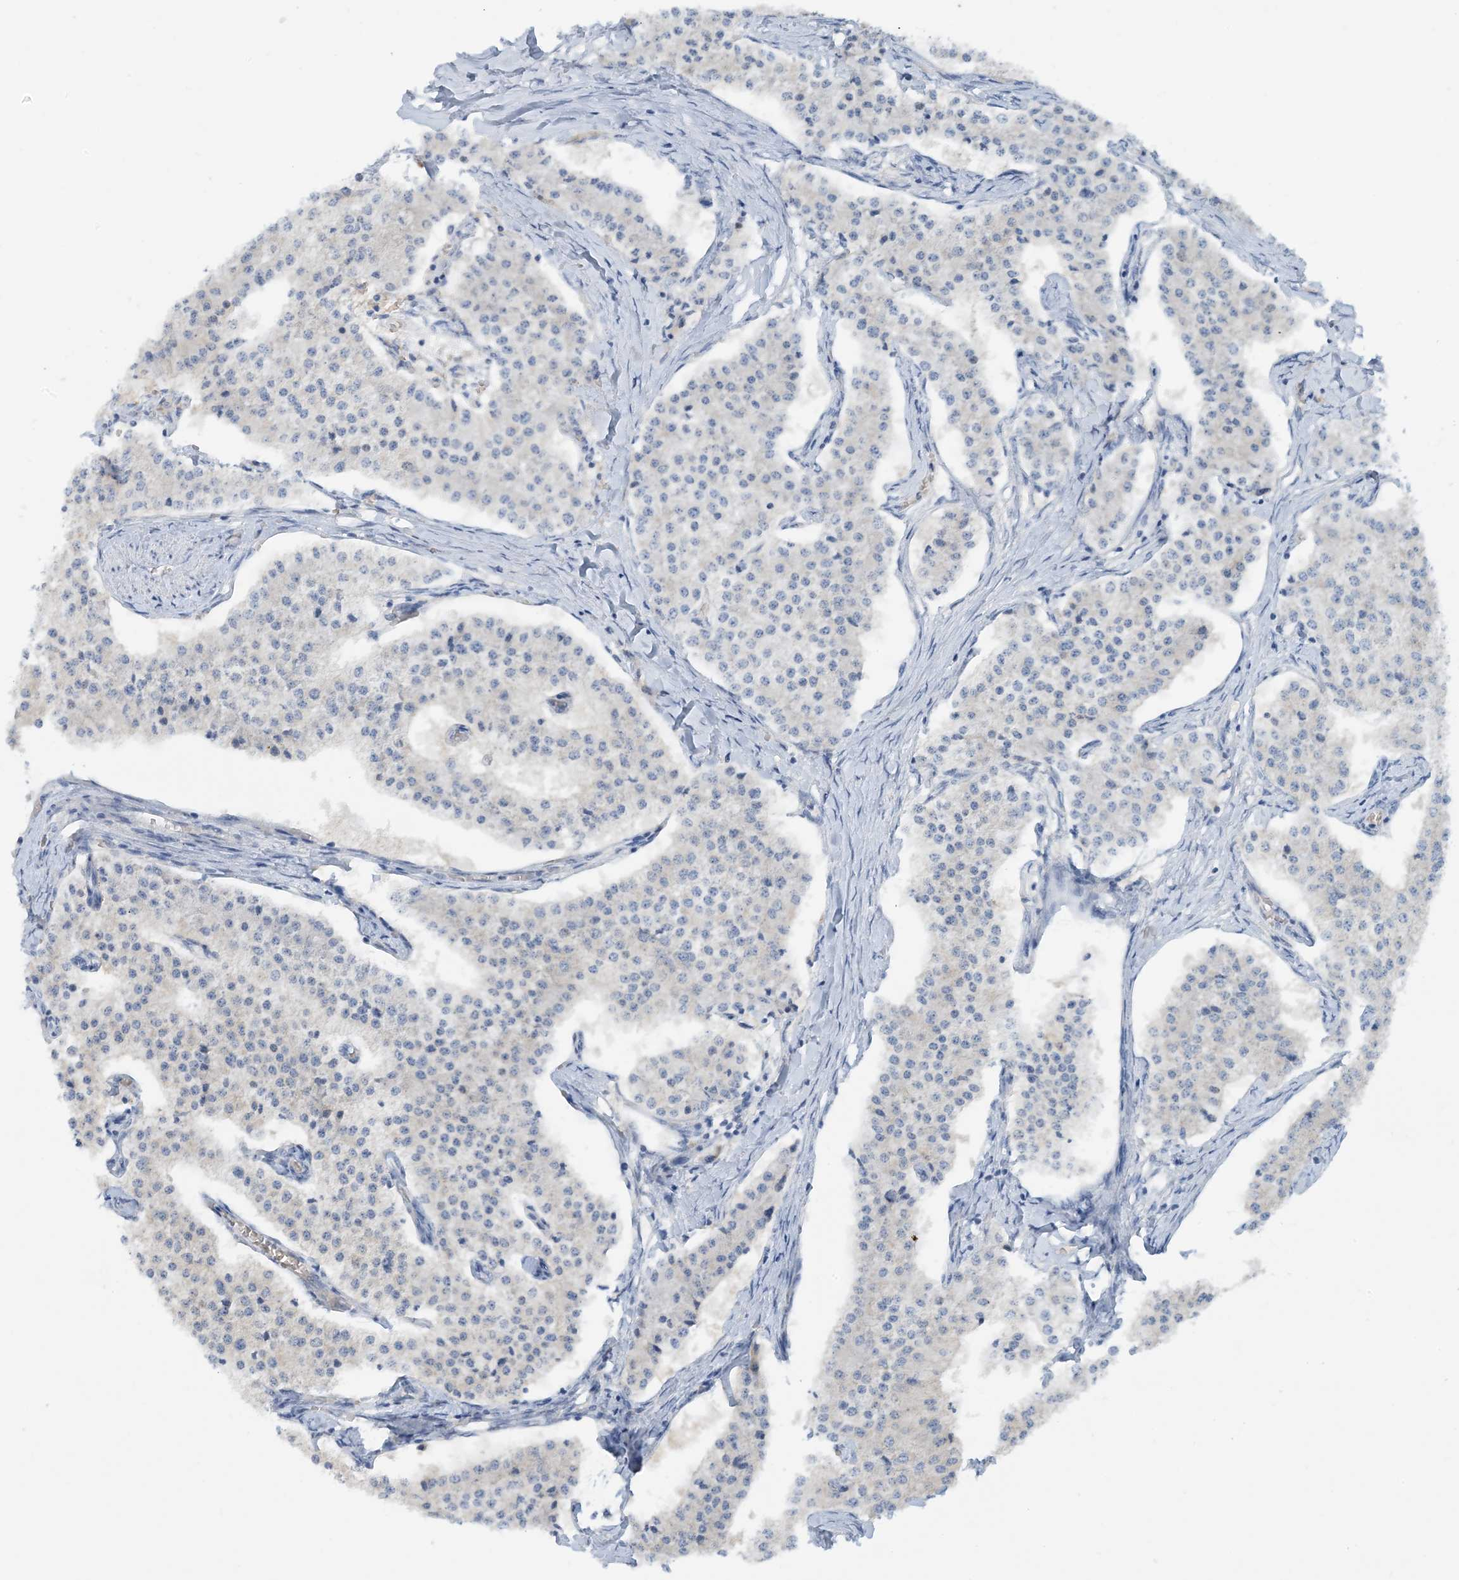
{"staining": {"intensity": "negative", "quantity": "none", "location": "none"}, "tissue": "carcinoid", "cell_type": "Tumor cells", "image_type": "cancer", "snomed": [{"axis": "morphology", "description": "Carcinoid, malignant, NOS"}, {"axis": "topography", "description": "Colon"}], "caption": "Carcinoid (malignant) was stained to show a protein in brown. There is no significant staining in tumor cells.", "gene": "UBE2E1", "patient": {"sex": "female", "age": 52}}